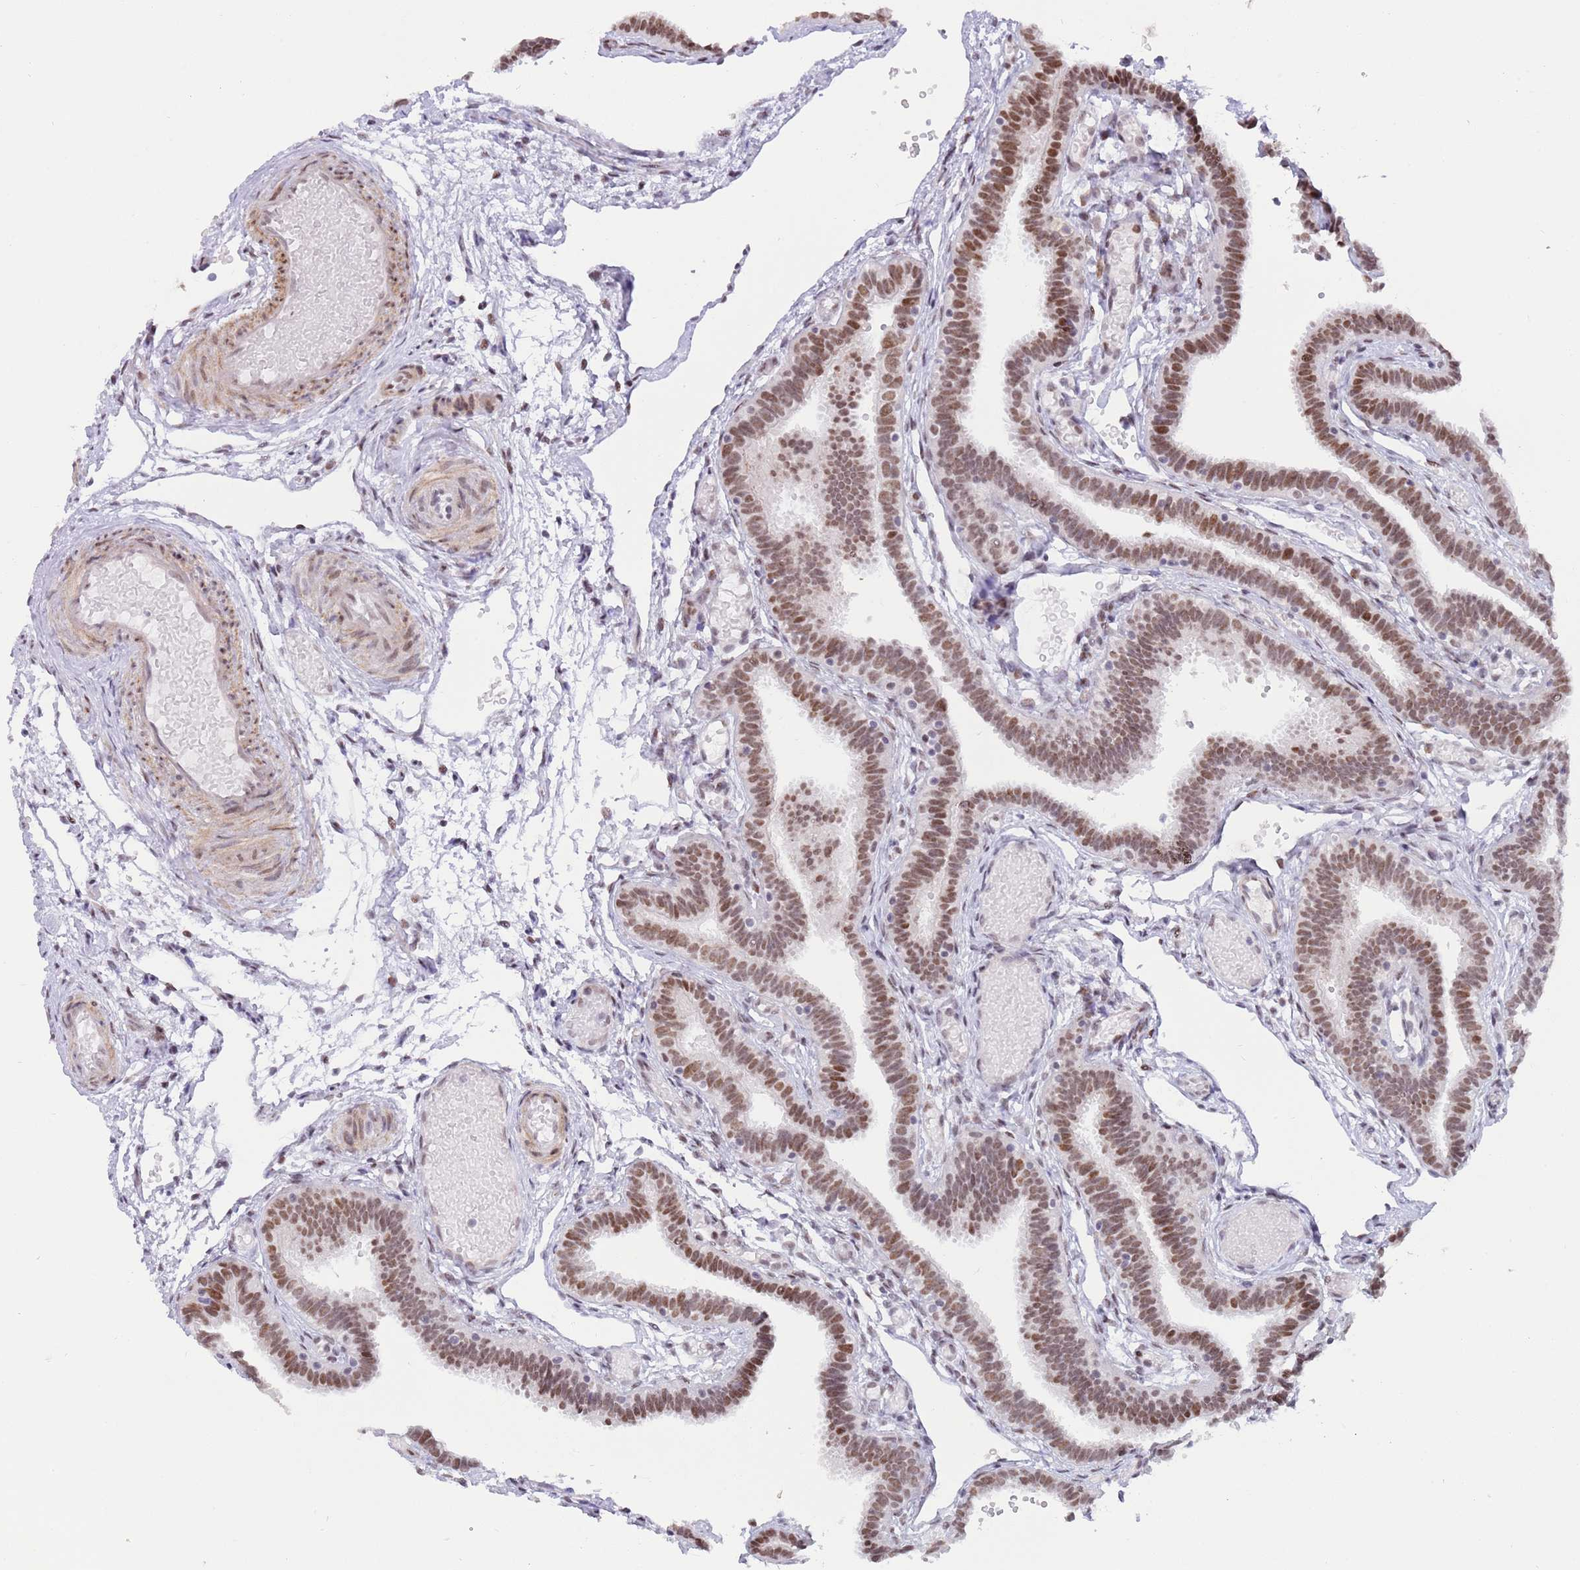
{"staining": {"intensity": "moderate", "quantity": ">75%", "location": "nuclear"}, "tissue": "fallopian tube", "cell_type": "Glandular cells", "image_type": "normal", "snomed": [{"axis": "morphology", "description": "Normal tissue, NOS"}, {"axis": "topography", "description": "Fallopian tube"}], "caption": "Protein staining of unremarkable fallopian tube shows moderate nuclear staining in approximately >75% of glandular cells.", "gene": "ZNF382", "patient": {"sex": "female", "age": 37}}